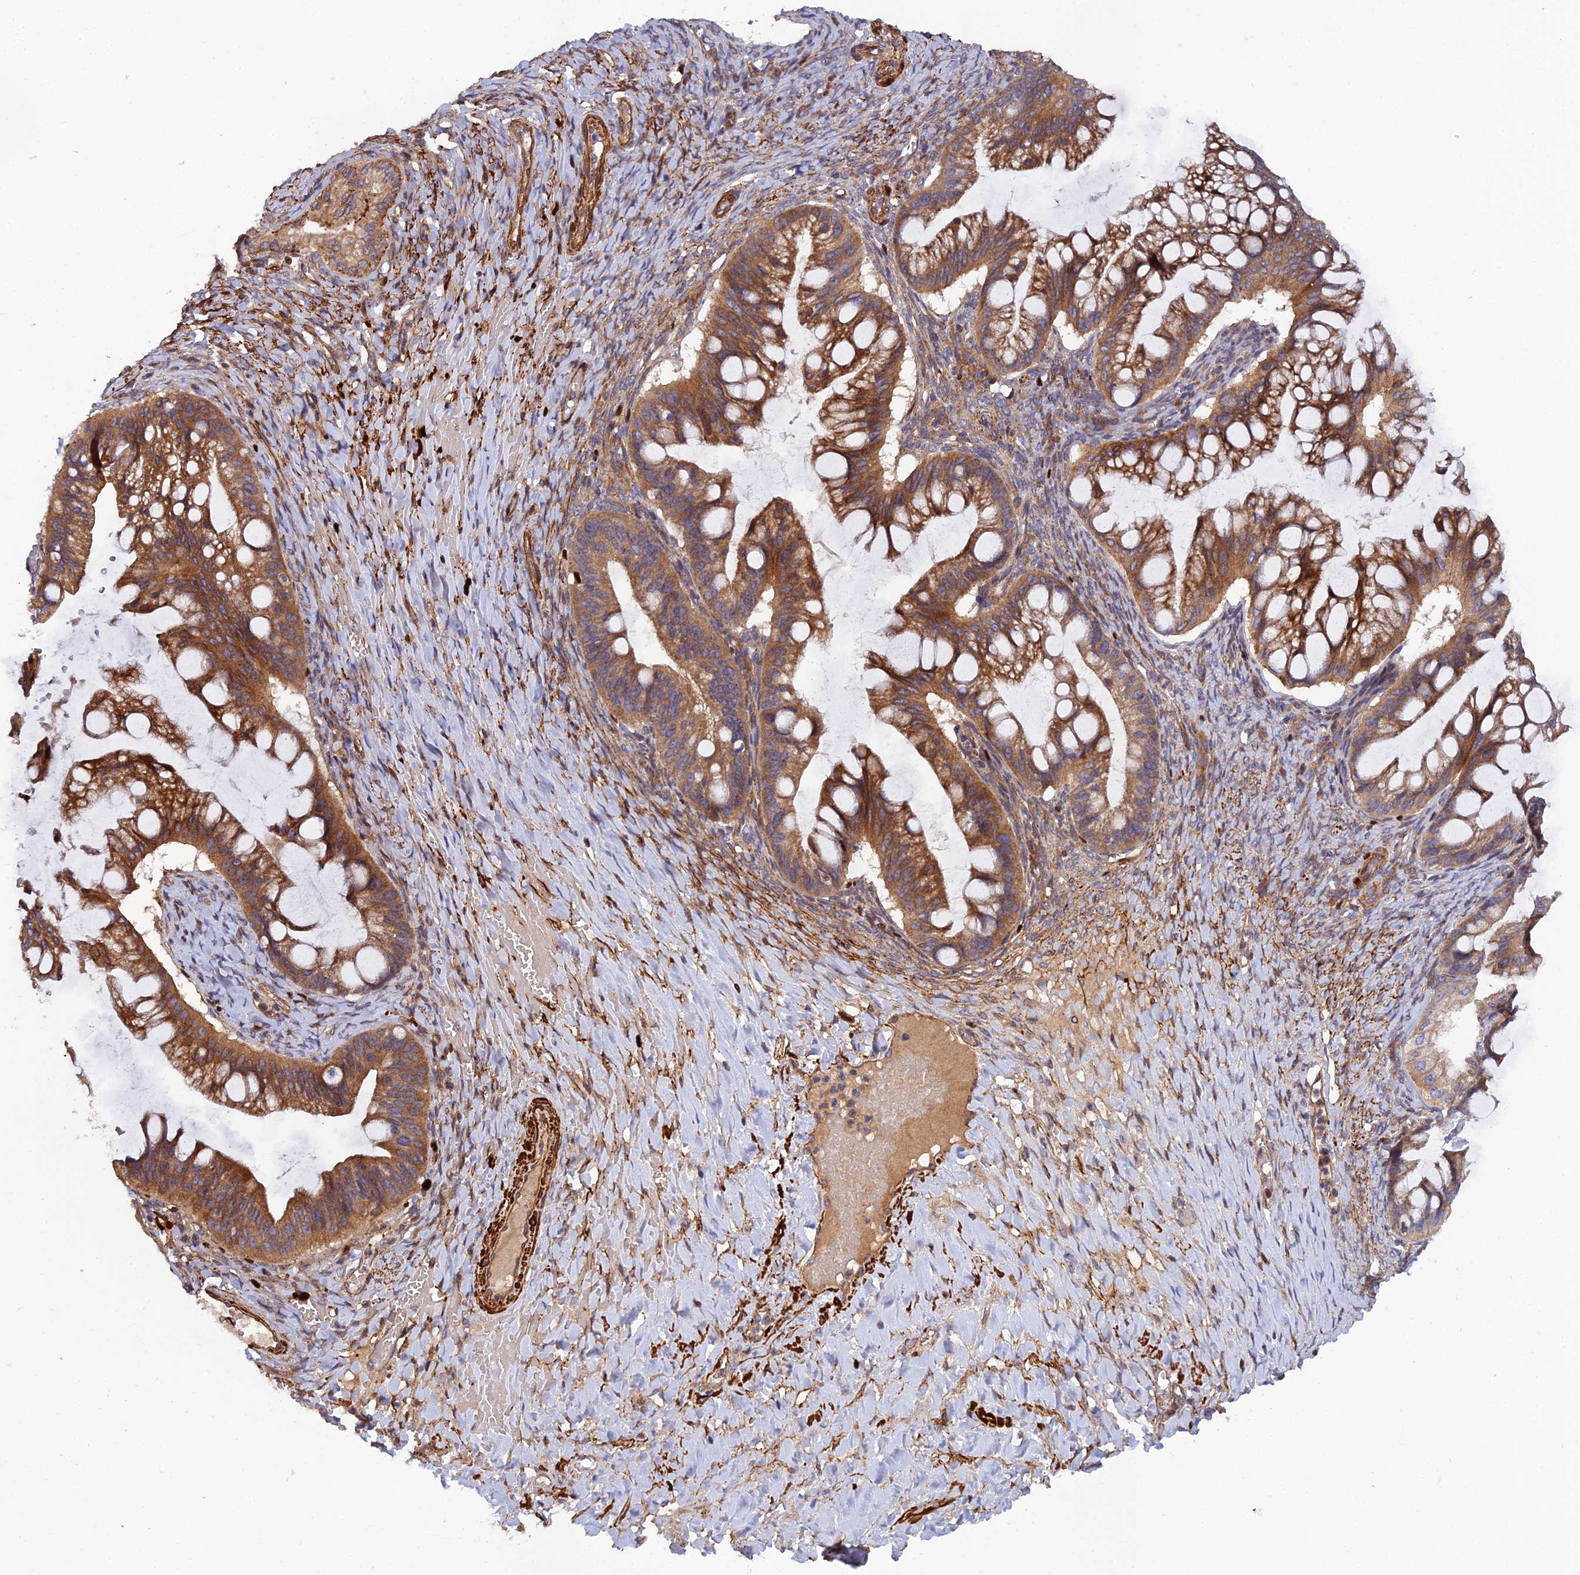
{"staining": {"intensity": "moderate", "quantity": ">75%", "location": "cytoplasmic/membranous"}, "tissue": "ovarian cancer", "cell_type": "Tumor cells", "image_type": "cancer", "snomed": [{"axis": "morphology", "description": "Cystadenocarcinoma, mucinous, NOS"}, {"axis": "topography", "description": "Ovary"}], "caption": "IHC image of human ovarian mucinous cystadenocarcinoma stained for a protein (brown), which exhibits medium levels of moderate cytoplasmic/membranous staining in approximately >75% of tumor cells.", "gene": "RALGAPA2", "patient": {"sex": "female", "age": 73}}